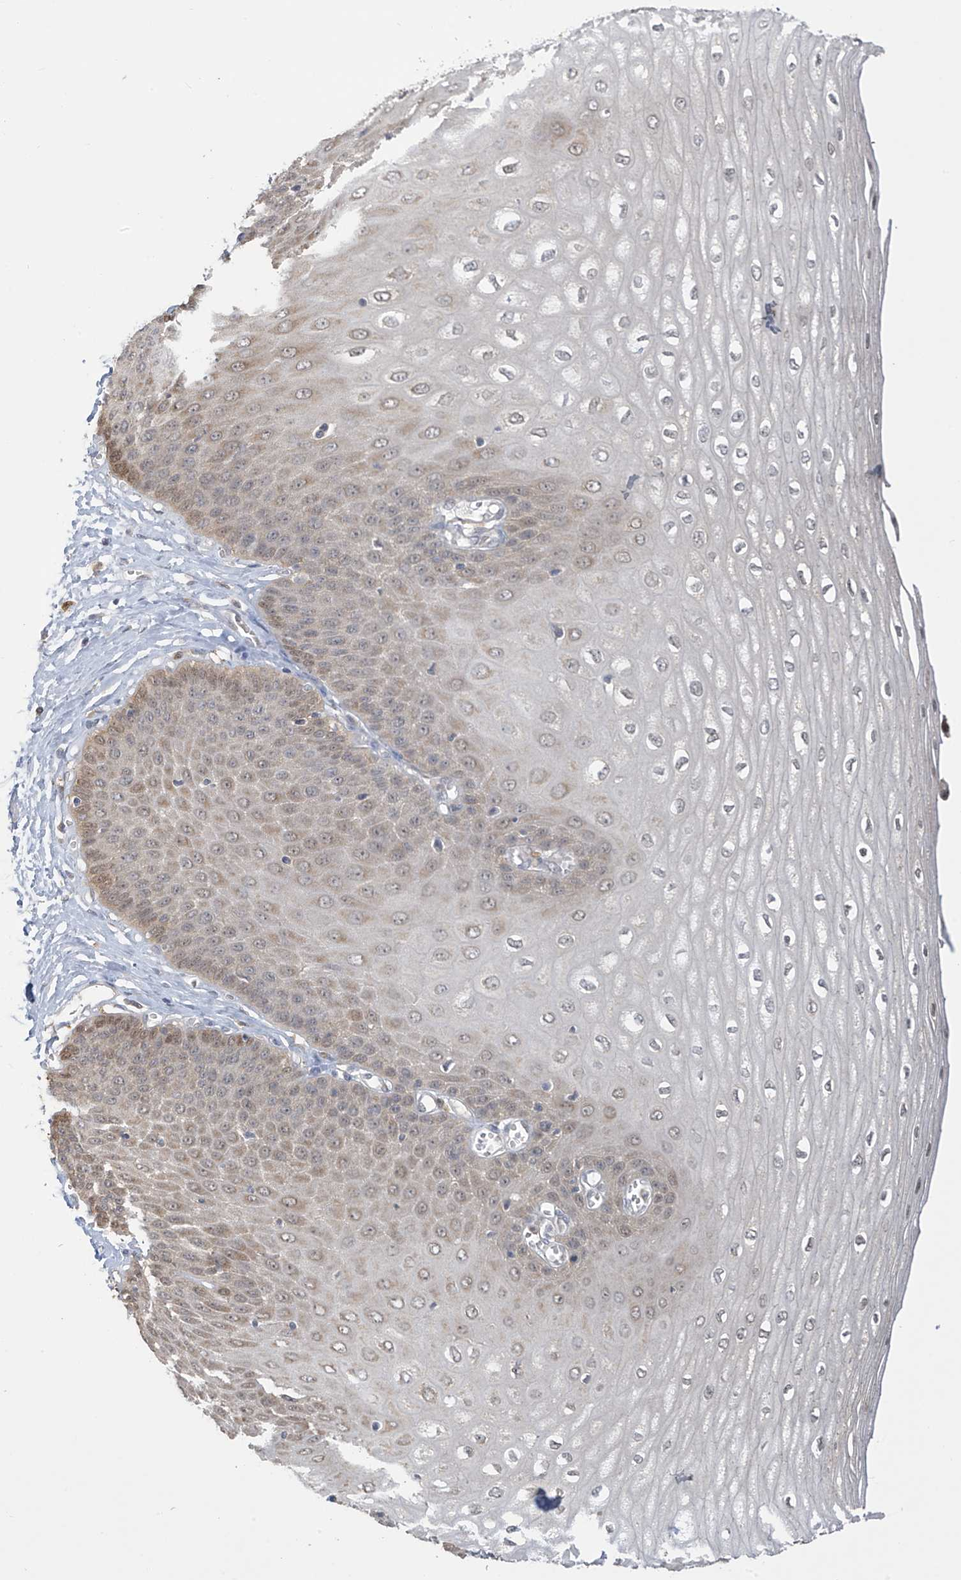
{"staining": {"intensity": "weak", "quantity": ">75%", "location": "cytoplasmic/membranous,nuclear"}, "tissue": "esophagus", "cell_type": "Squamous epithelial cells", "image_type": "normal", "snomed": [{"axis": "morphology", "description": "Normal tissue, NOS"}, {"axis": "topography", "description": "Esophagus"}], "caption": "A photomicrograph showing weak cytoplasmic/membranous,nuclear expression in approximately >75% of squamous epithelial cells in benign esophagus, as visualized by brown immunohistochemical staining.", "gene": "IDH1", "patient": {"sex": "male", "age": 60}}